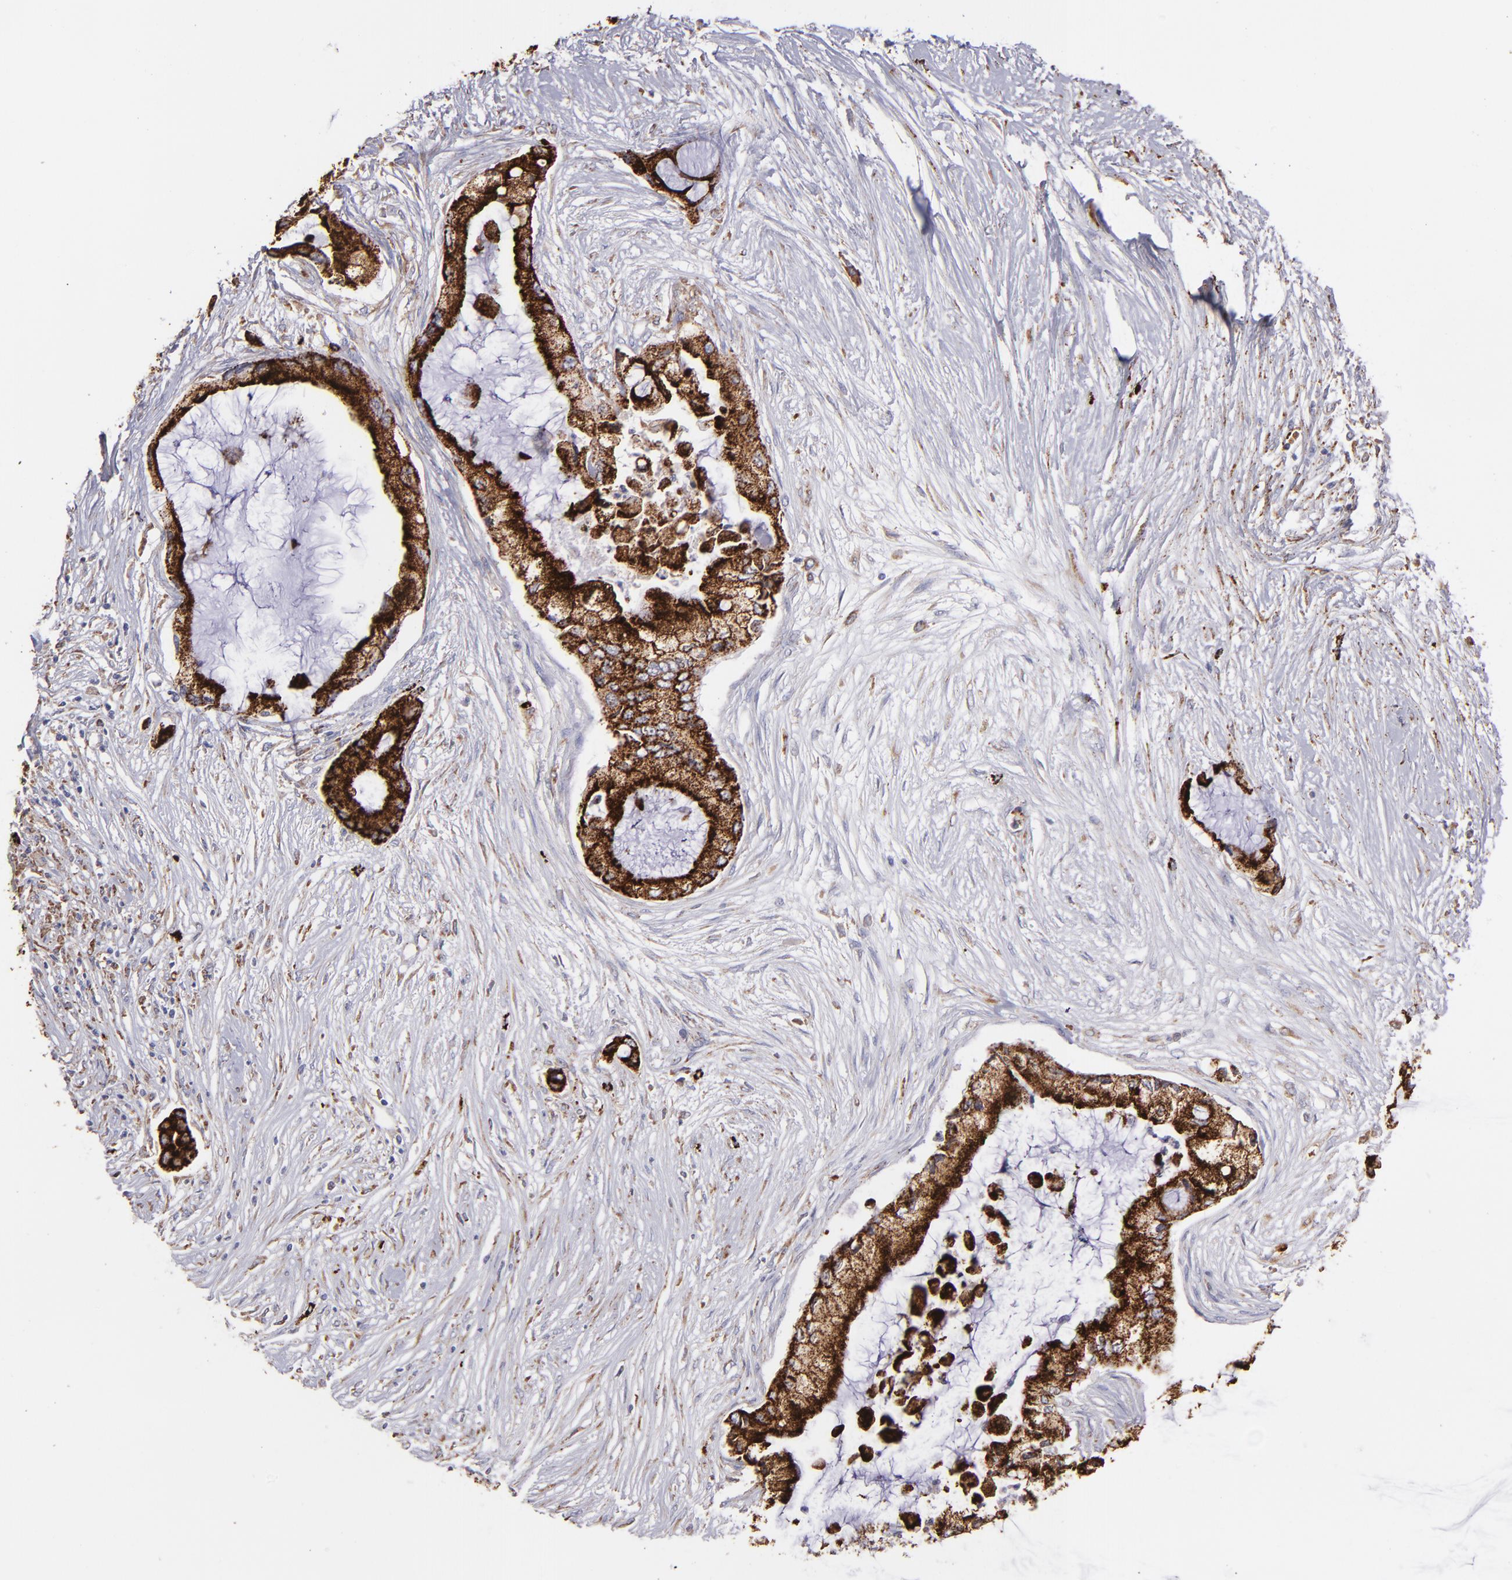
{"staining": {"intensity": "strong", "quantity": ">75%", "location": "cytoplasmic/membranous"}, "tissue": "pancreatic cancer", "cell_type": "Tumor cells", "image_type": "cancer", "snomed": [{"axis": "morphology", "description": "Adenocarcinoma, NOS"}, {"axis": "topography", "description": "Pancreas"}], "caption": "Adenocarcinoma (pancreatic) stained with a protein marker displays strong staining in tumor cells.", "gene": "MAOB", "patient": {"sex": "female", "age": 59}}